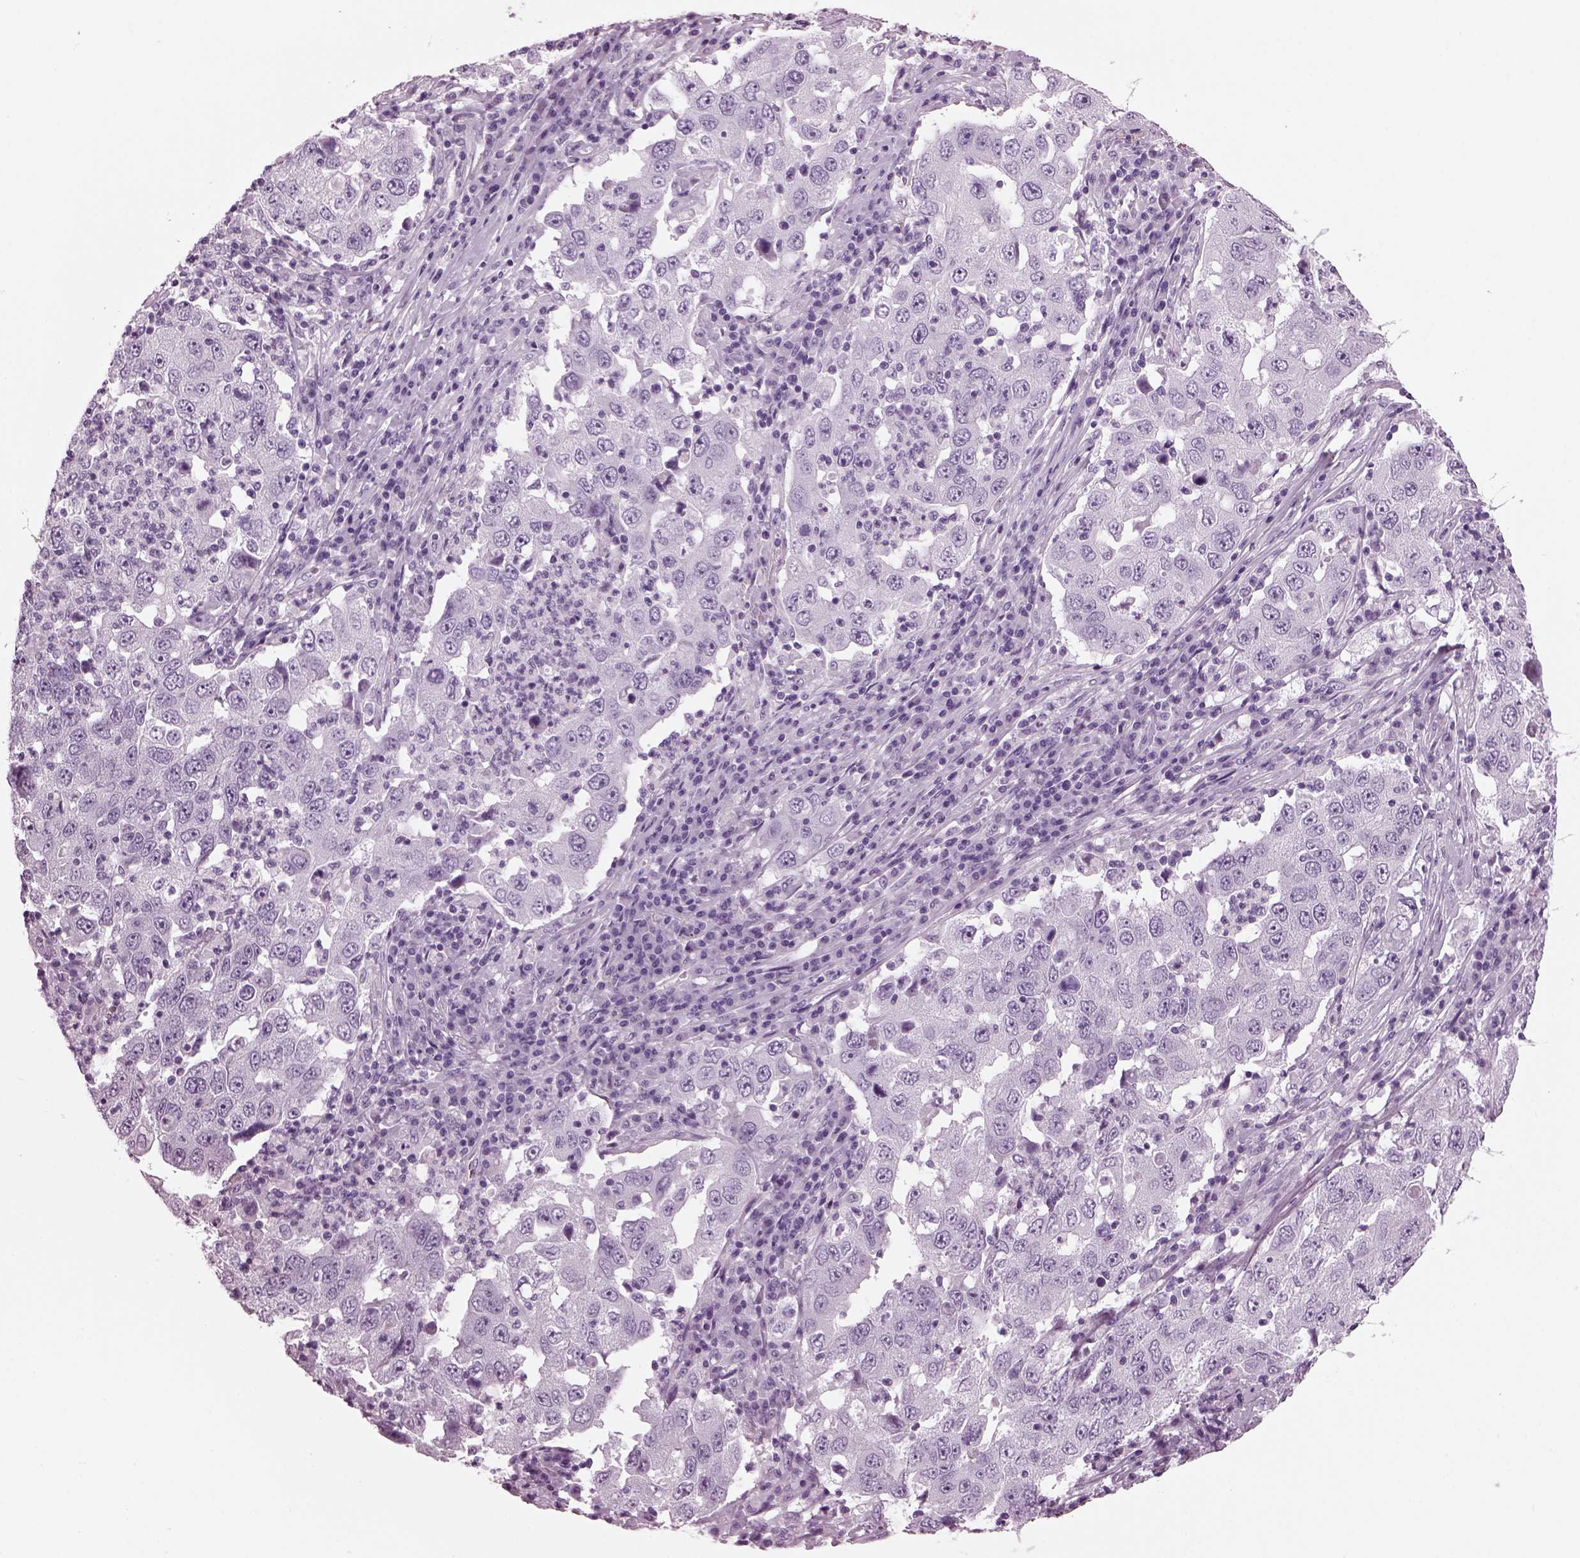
{"staining": {"intensity": "negative", "quantity": "none", "location": "none"}, "tissue": "lung cancer", "cell_type": "Tumor cells", "image_type": "cancer", "snomed": [{"axis": "morphology", "description": "Adenocarcinoma, NOS"}, {"axis": "topography", "description": "Lung"}], "caption": "Photomicrograph shows no significant protein positivity in tumor cells of adenocarcinoma (lung). Nuclei are stained in blue.", "gene": "KRTAP3-2", "patient": {"sex": "male", "age": 73}}